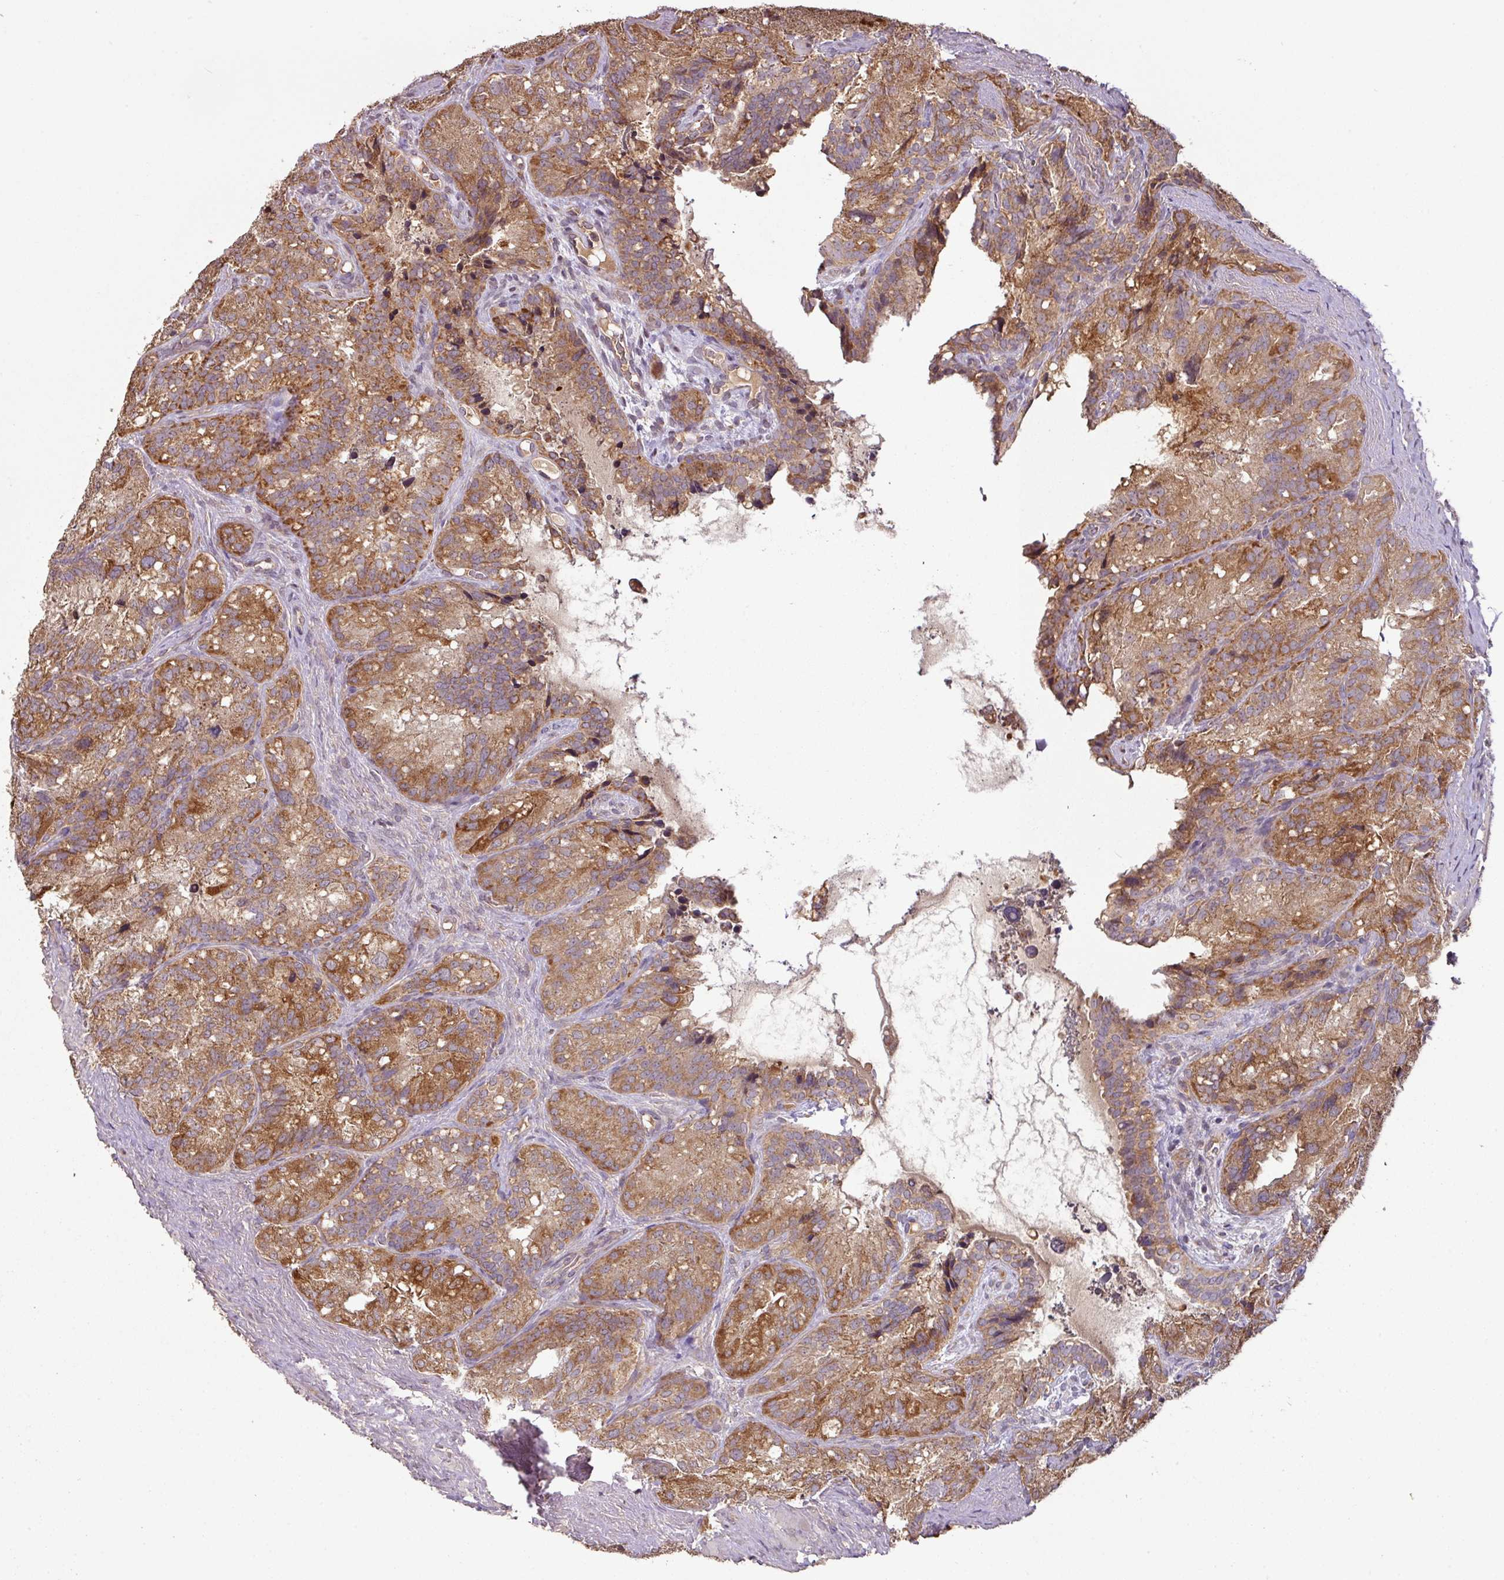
{"staining": {"intensity": "strong", "quantity": ">75%", "location": "cytoplasmic/membranous"}, "tissue": "seminal vesicle", "cell_type": "Glandular cells", "image_type": "normal", "snomed": [{"axis": "morphology", "description": "Normal tissue, NOS"}, {"axis": "topography", "description": "Seminal veicle"}], "caption": "A histopathology image showing strong cytoplasmic/membranous positivity in about >75% of glandular cells in normal seminal vesicle, as visualized by brown immunohistochemical staining.", "gene": "MRRF", "patient": {"sex": "male", "age": 69}}